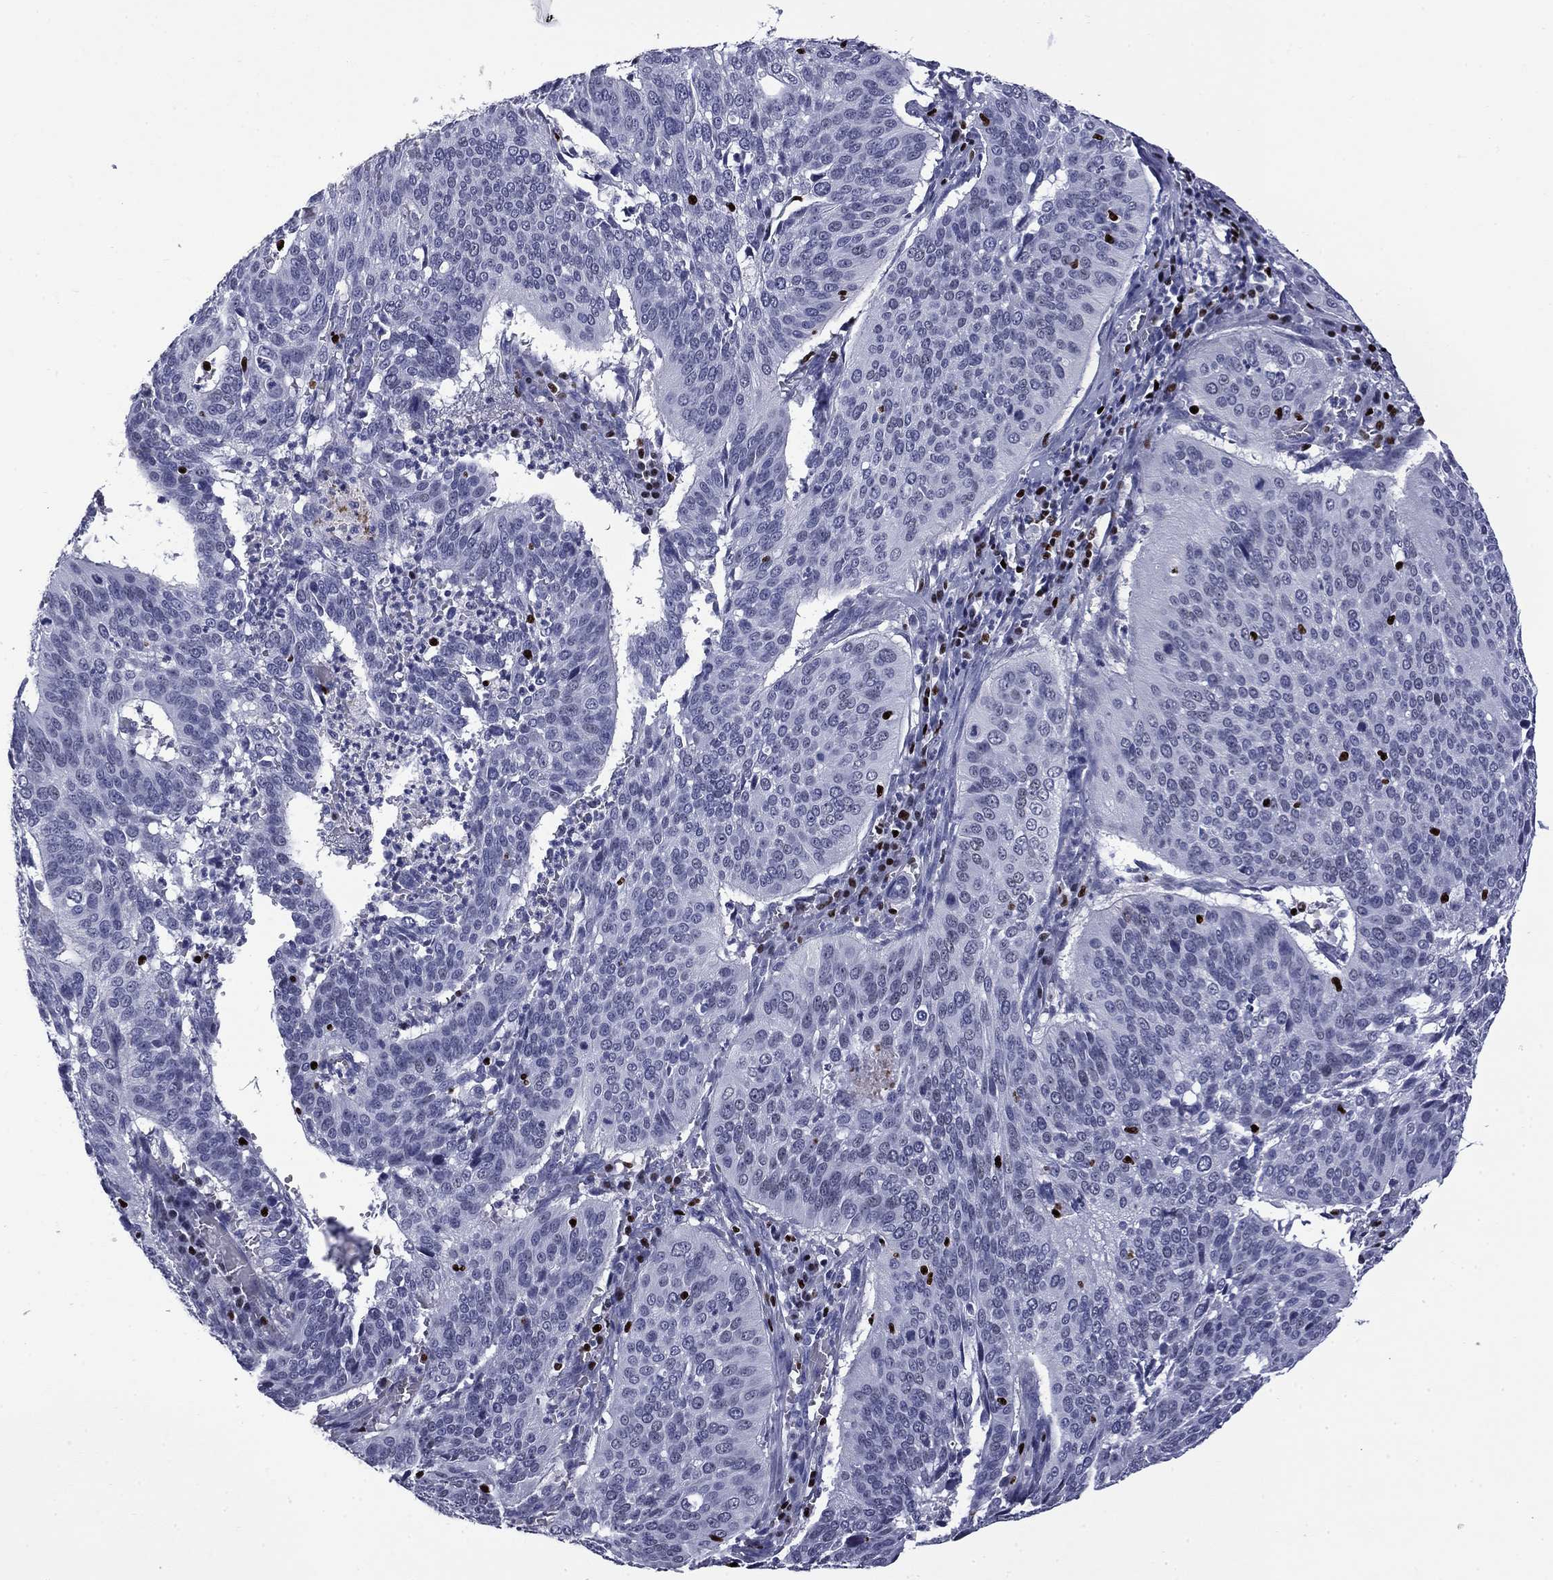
{"staining": {"intensity": "negative", "quantity": "none", "location": "none"}, "tissue": "cervical cancer", "cell_type": "Tumor cells", "image_type": "cancer", "snomed": [{"axis": "morphology", "description": "Normal tissue, NOS"}, {"axis": "morphology", "description": "Squamous cell carcinoma, NOS"}, {"axis": "topography", "description": "Cervix"}], "caption": "Tumor cells are negative for brown protein staining in cervical cancer.", "gene": "IKZF3", "patient": {"sex": "female", "age": 39}}